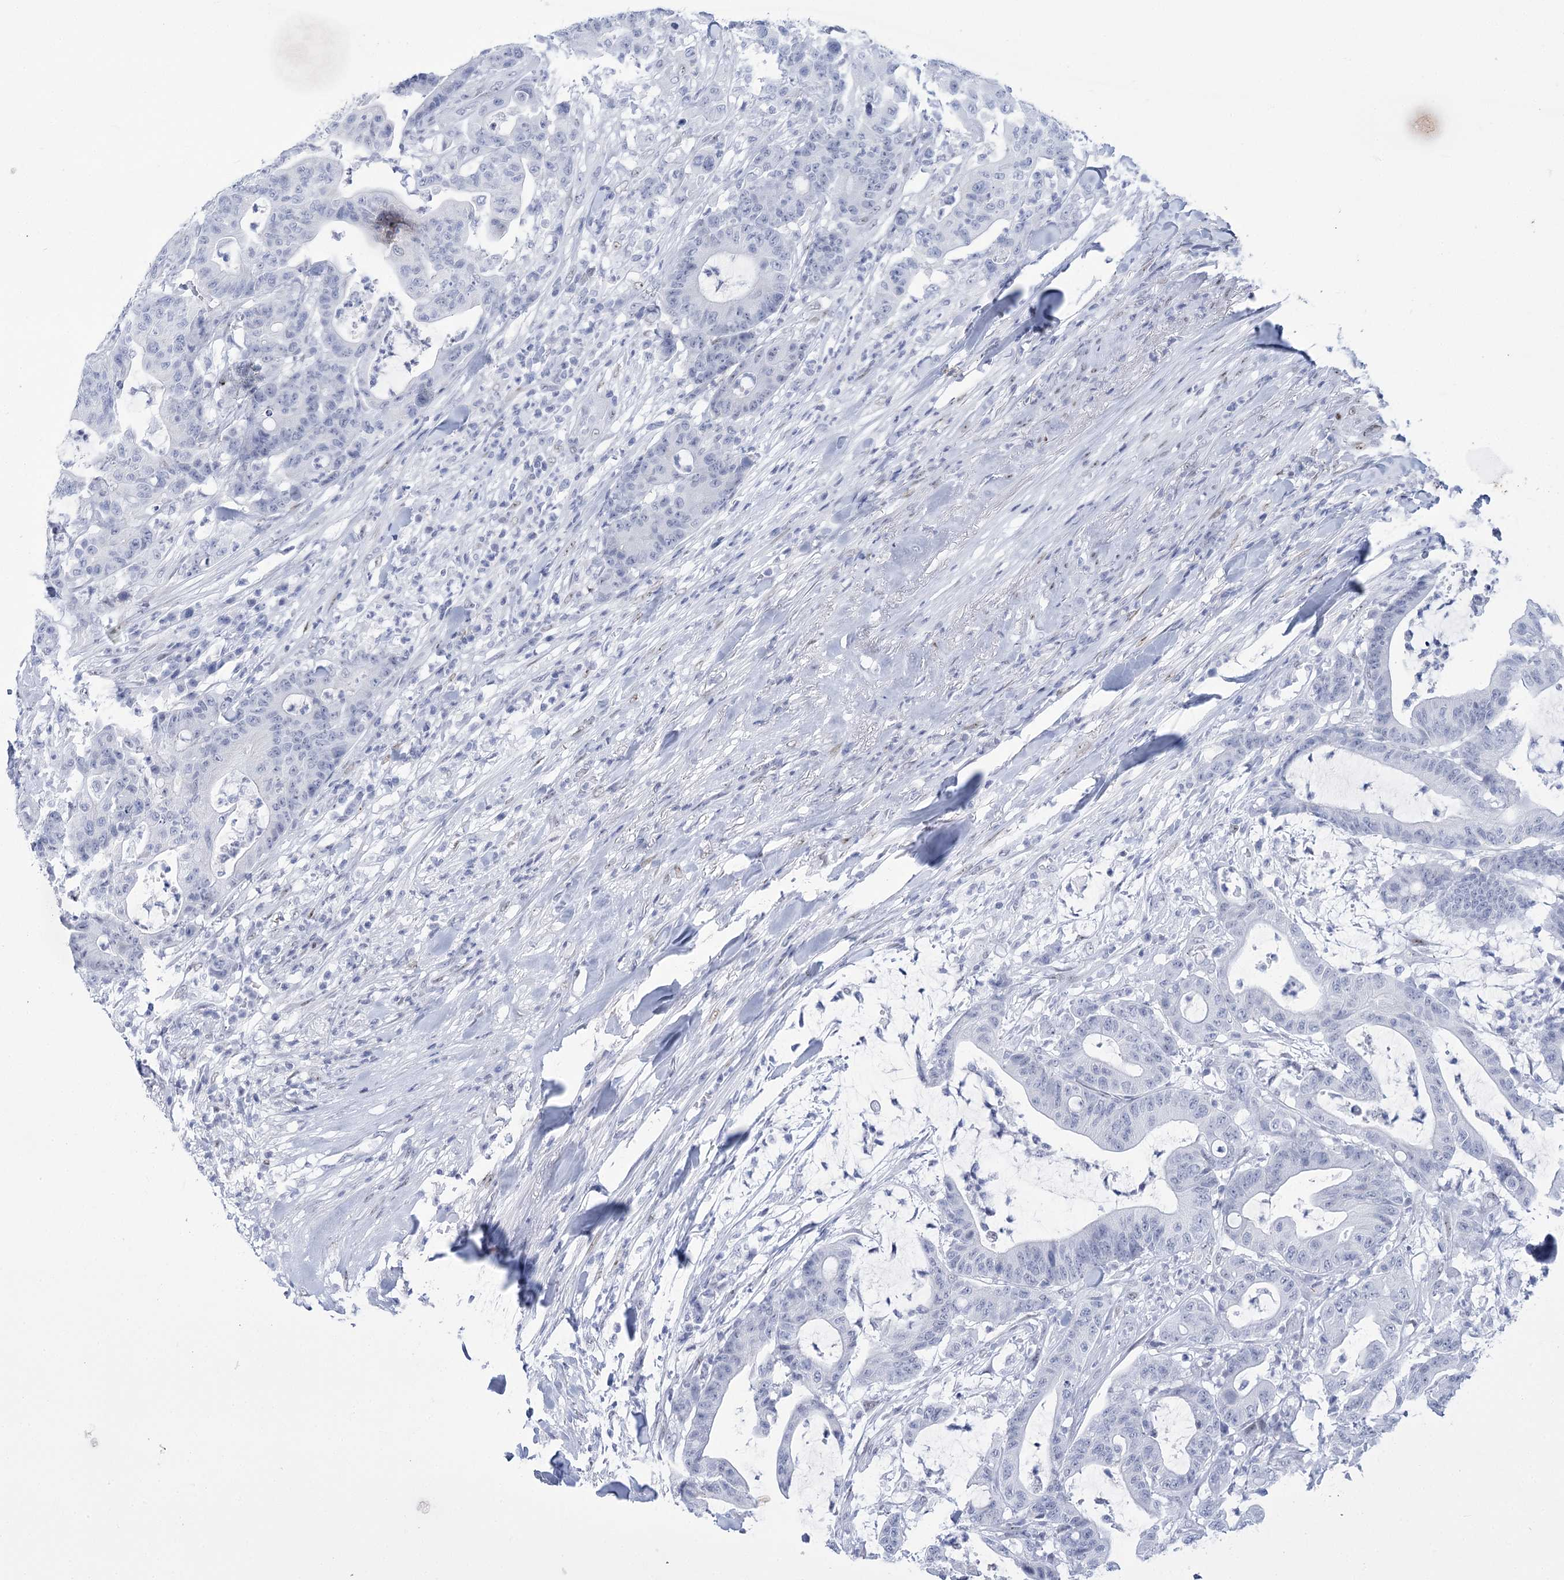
{"staining": {"intensity": "negative", "quantity": "none", "location": "none"}, "tissue": "colorectal cancer", "cell_type": "Tumor cells", "image_type": "cancer", "snomed": [{"axis": "morphology", "description": "Adenocarcinoma, NOS"}, {"axis": "topography", "description": "Colon"}], "caption": "Histopathology image shows no protein positivity in tumor cells of colorectal cancer (adenocarcinoma) tissue.", "gene": "HORMAD1", "patient": {"sex": "female", "age": 84}}